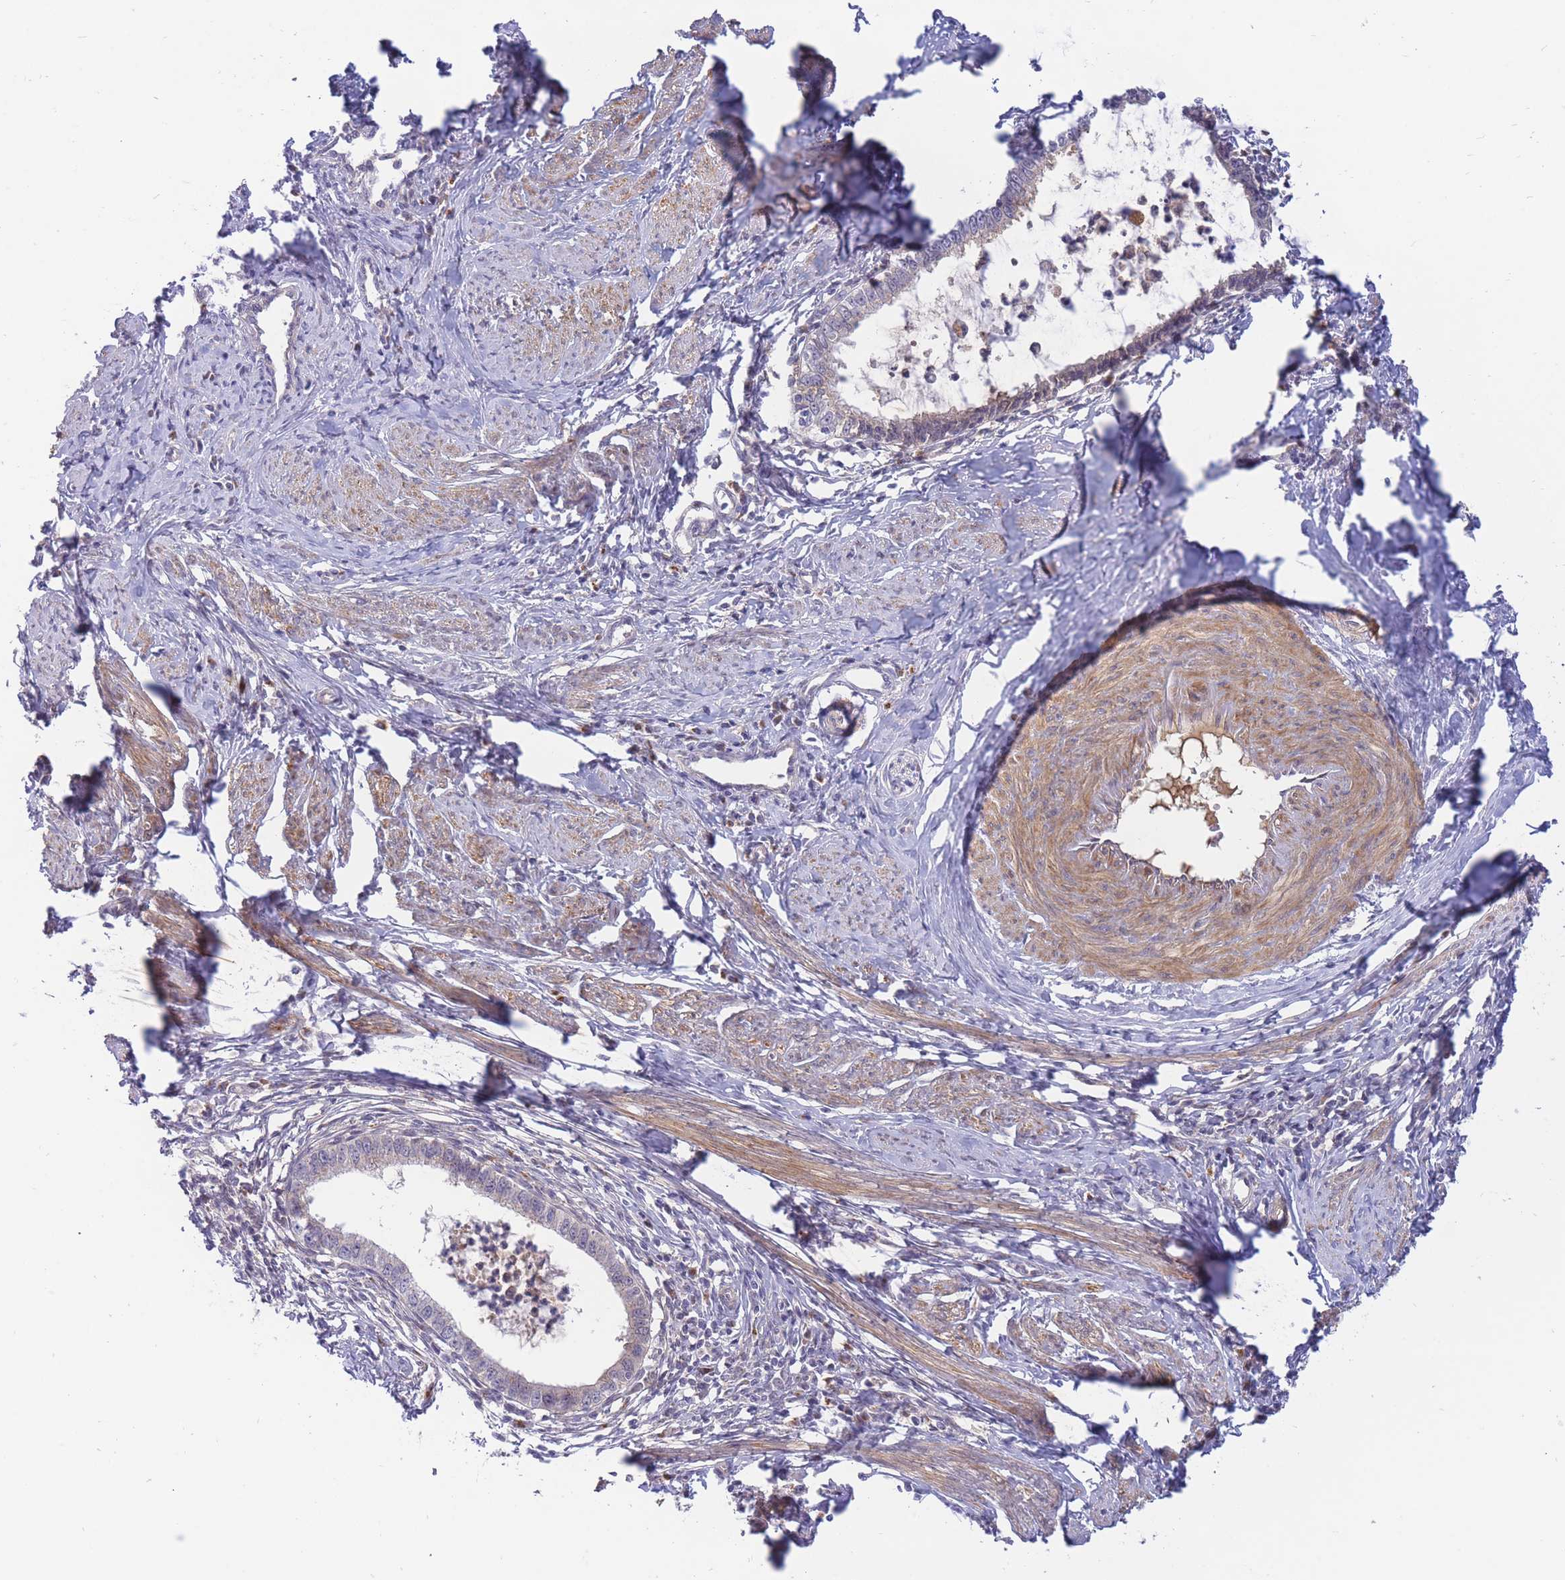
{"staining": {"intensity": "negative", "quantity": "none", "location": "none"}, "tissue": "cervical cancer", "cell_type": "Tumor cells", "image_type": "cancer", "snomed": [{"axis": "morphology", "description": "Adenocarcinoma, NOS"}, {"axis": "topography", "description": "Cervix"}], "caption": "There is no significant positivity in tumor cells of adenocarcinoma (cervical). Nuclei are stained in blue.", "gene": "APOL4", "patient": {"sex": "female", "age": 36}}